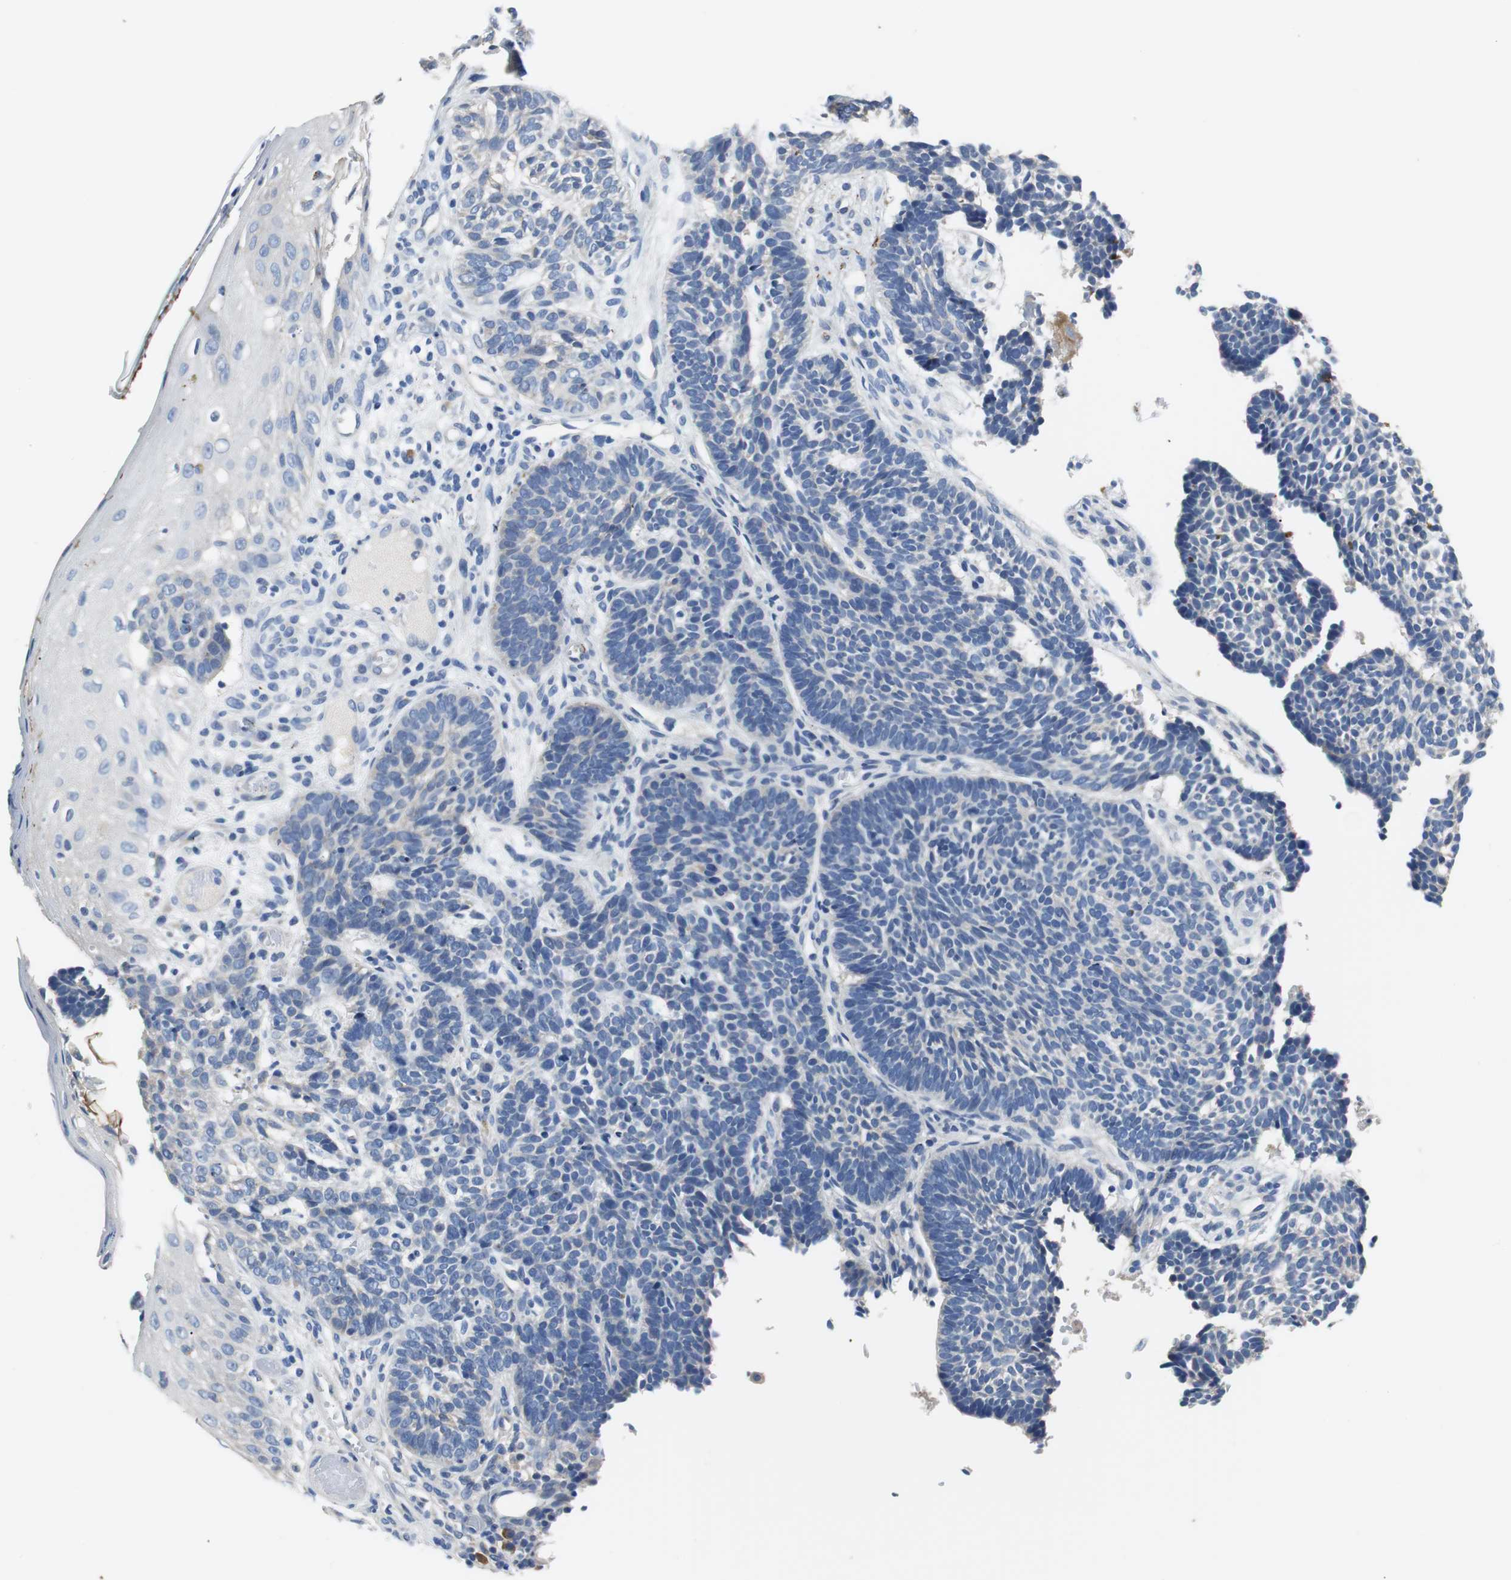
{"staining": {"intensity": "negative", "quantity": "none", "location": "none"}, "tissue": "skin cancer", "cell_type": "Tumor cells", "image_type": "cancer", "snomed": [{"axis": "morphology", "description": "Normal tissue, NOS"}, {"axis": "morphology", "description": "Basal cell carcinoma"}, {"axis": "topography", "description": "Skin"}], "caption": "IHC photomicrograph of neoplastic tissue: skin cancer stained with DAB displays no significant protein positivity in tumor cells.", "gene": "PCK1", "patient": {"sex": "male", "age": 87}}